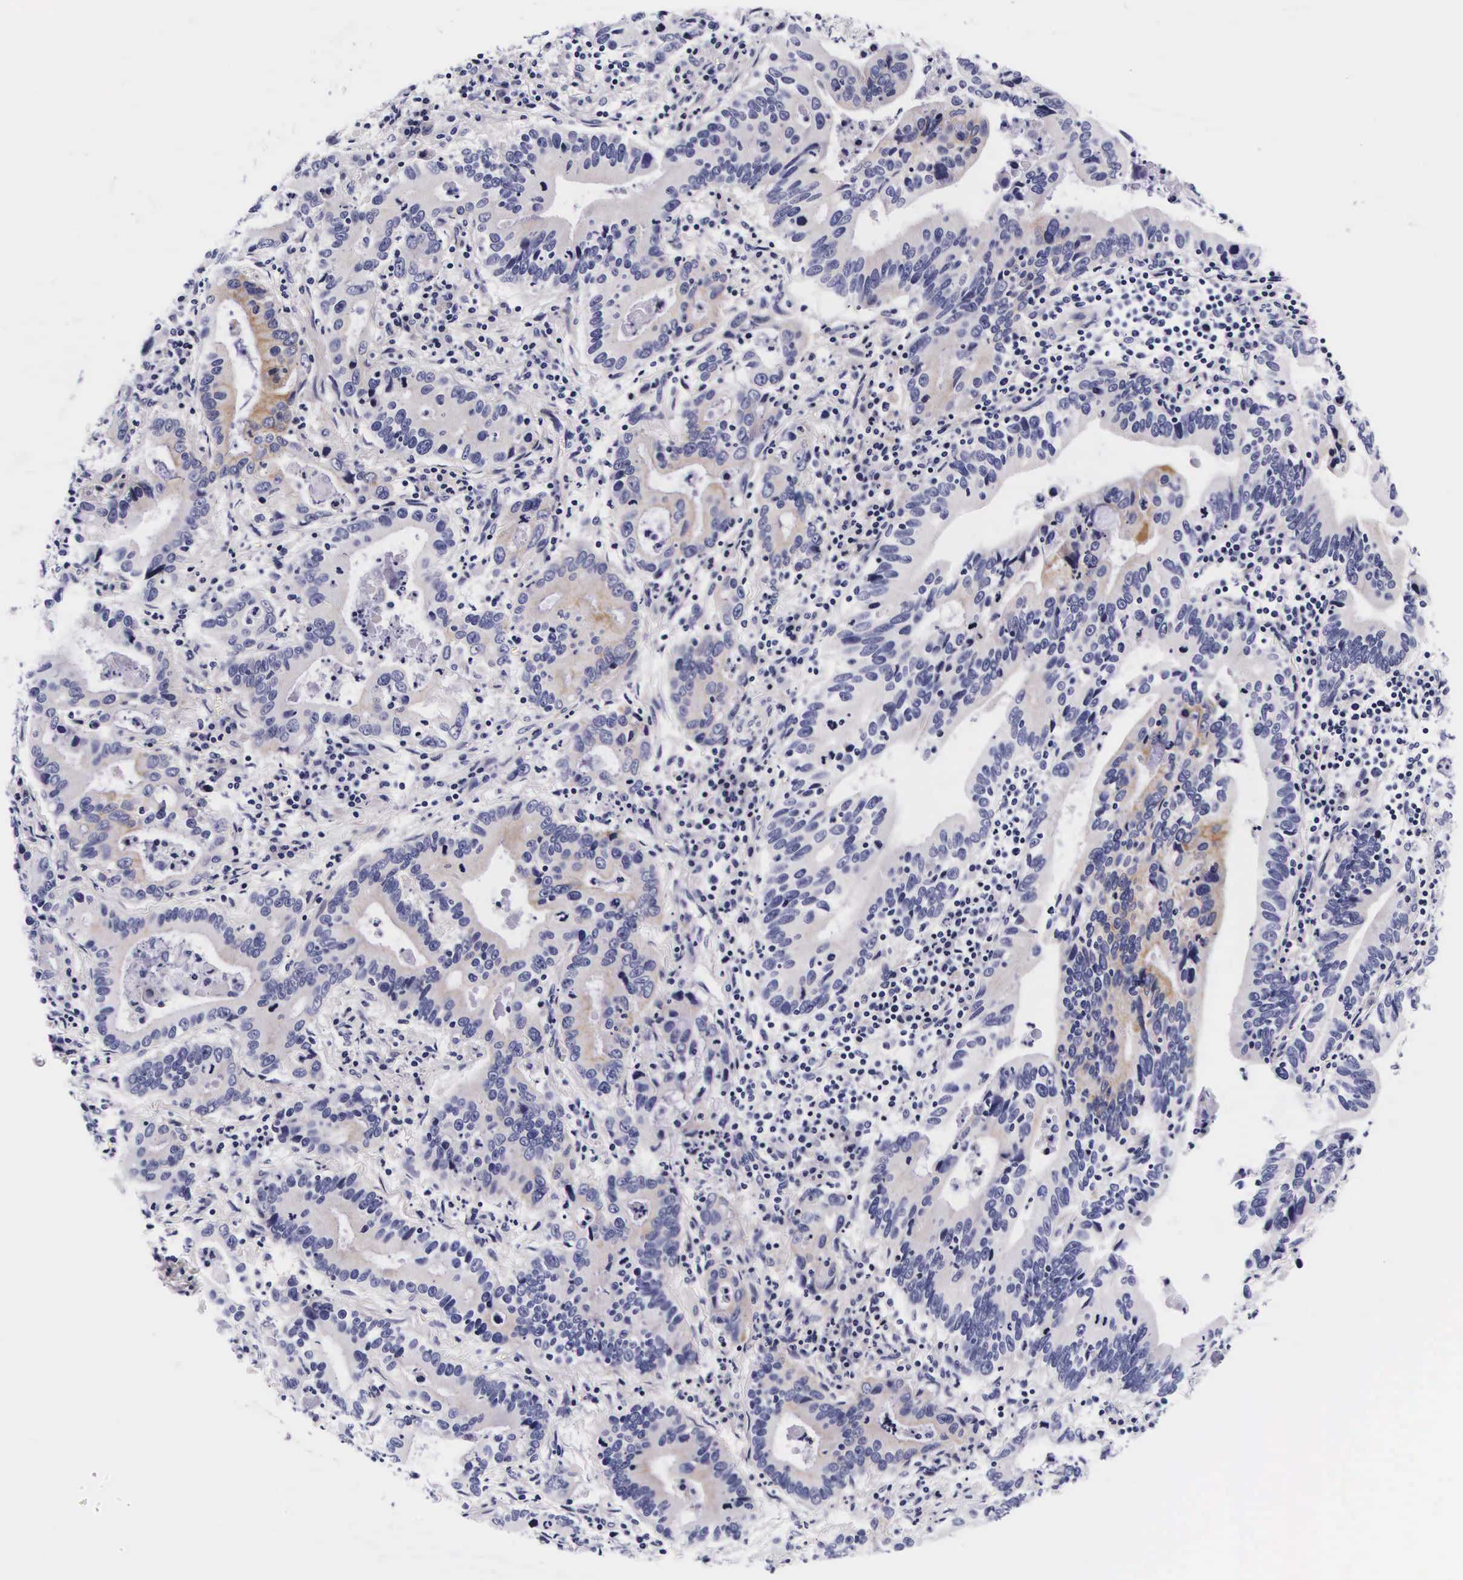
{"staining": {"intensity": "negative", "quantity": "none", "location": "none"}, "tissue": "stomach cancer", "cell_type": "Tumor cells", "image_type": "cancer", "snomed": [{"axis": "morphology", "description": "Adenocarcinoma, NOS"}, {"axis": "topography", "description": "Stomach, upper"}], "caption": "Protein analysis of stomach adenocarcinoma reveals no significant staining in tumor cells.", "gene": "UPRT", "patient": {"sex": "male", "age": 63}}